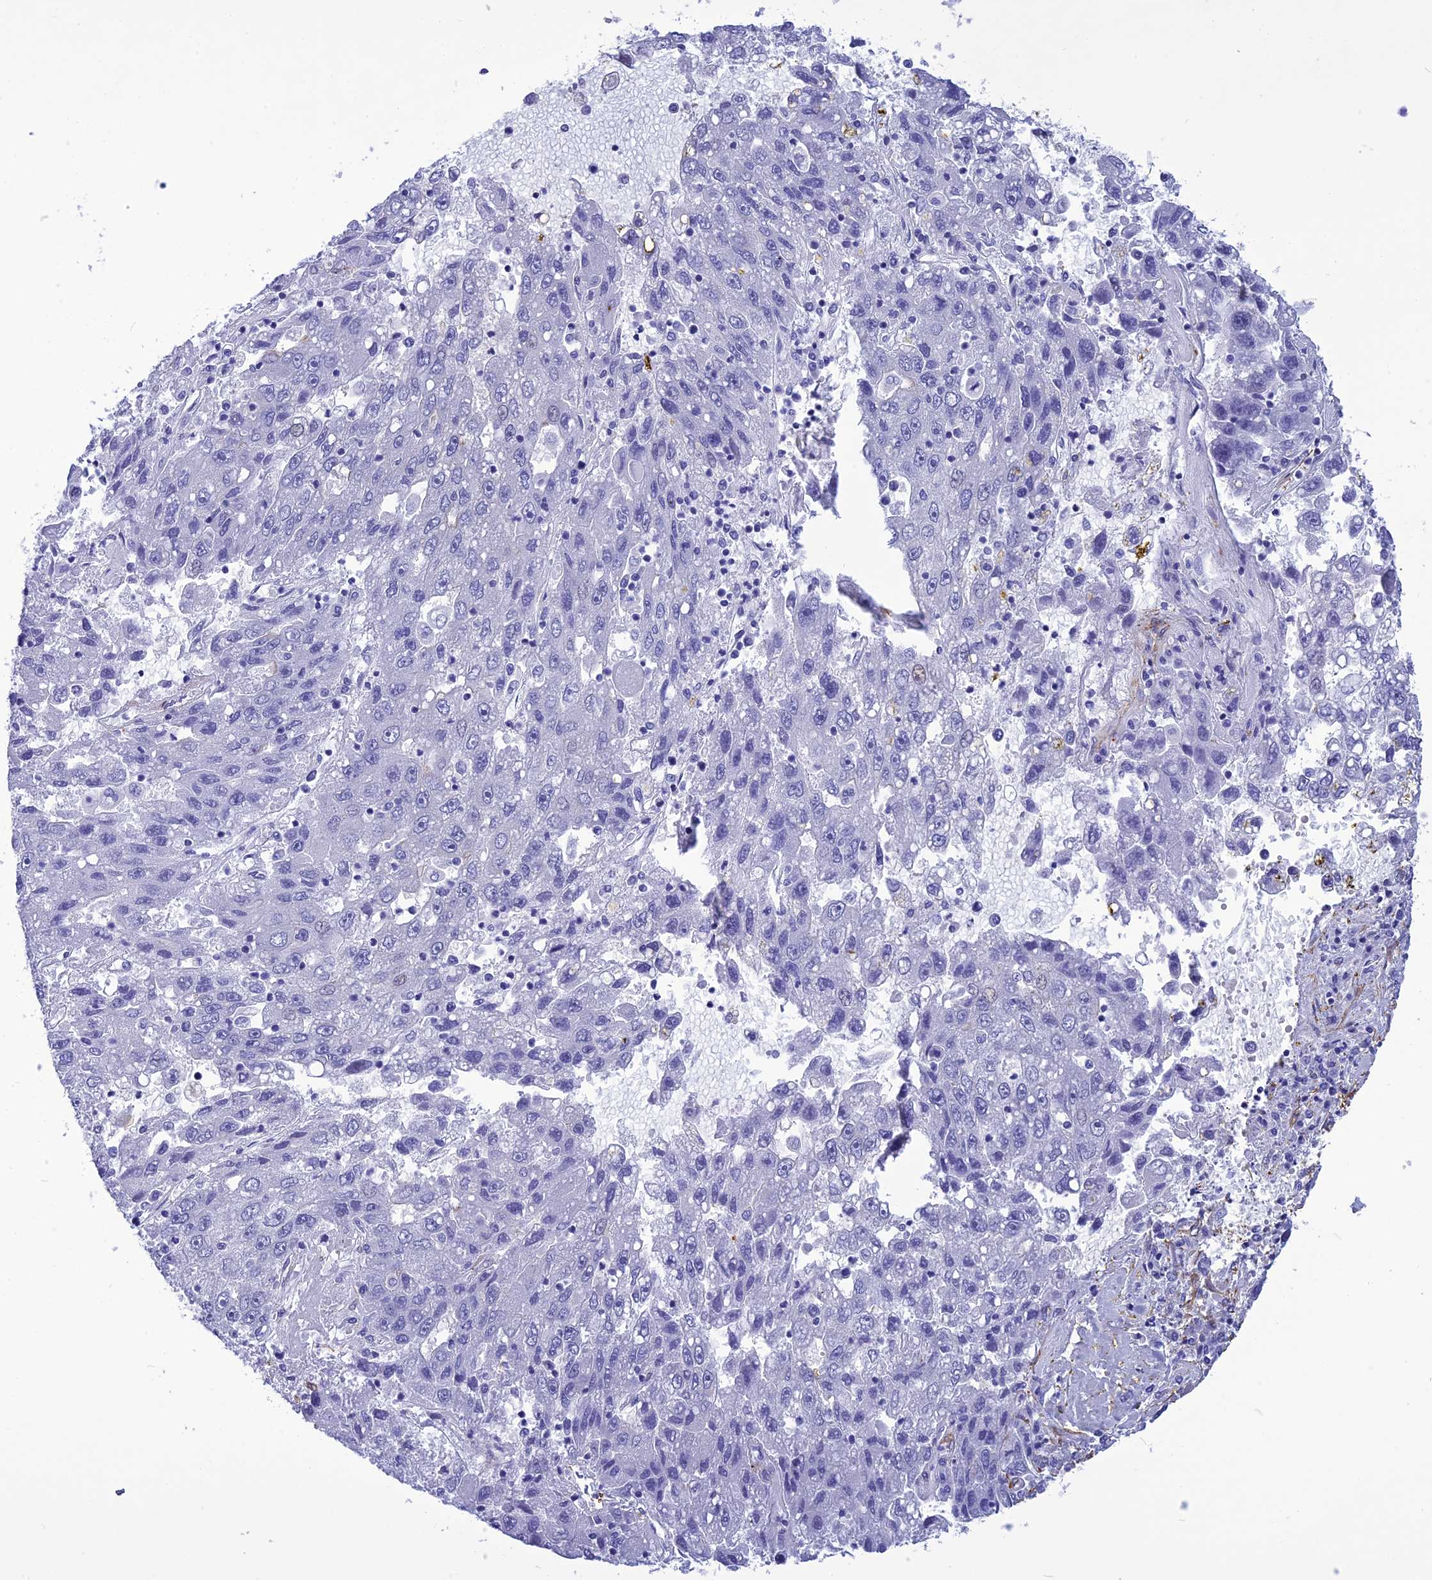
{"staining": {"intensity": "negative", "quantity": "none", "location": "none"}, "tissue": "liver cancer", "cell_type": "Tumor cells", "image_type": "cancer", "snomed": [{"axis": "morphology", "description": "Carcinoma, Hepatocellular, NOS"}, {"axis": "topography", "description": "Liver"}], "caption": "An immunohistochemistry photomicrograph of liver cancer is shown. There is no staining in tumor cells of liver cancer.", "gene": "NKD1", "patient": {"sex": "male", "age": 49}}